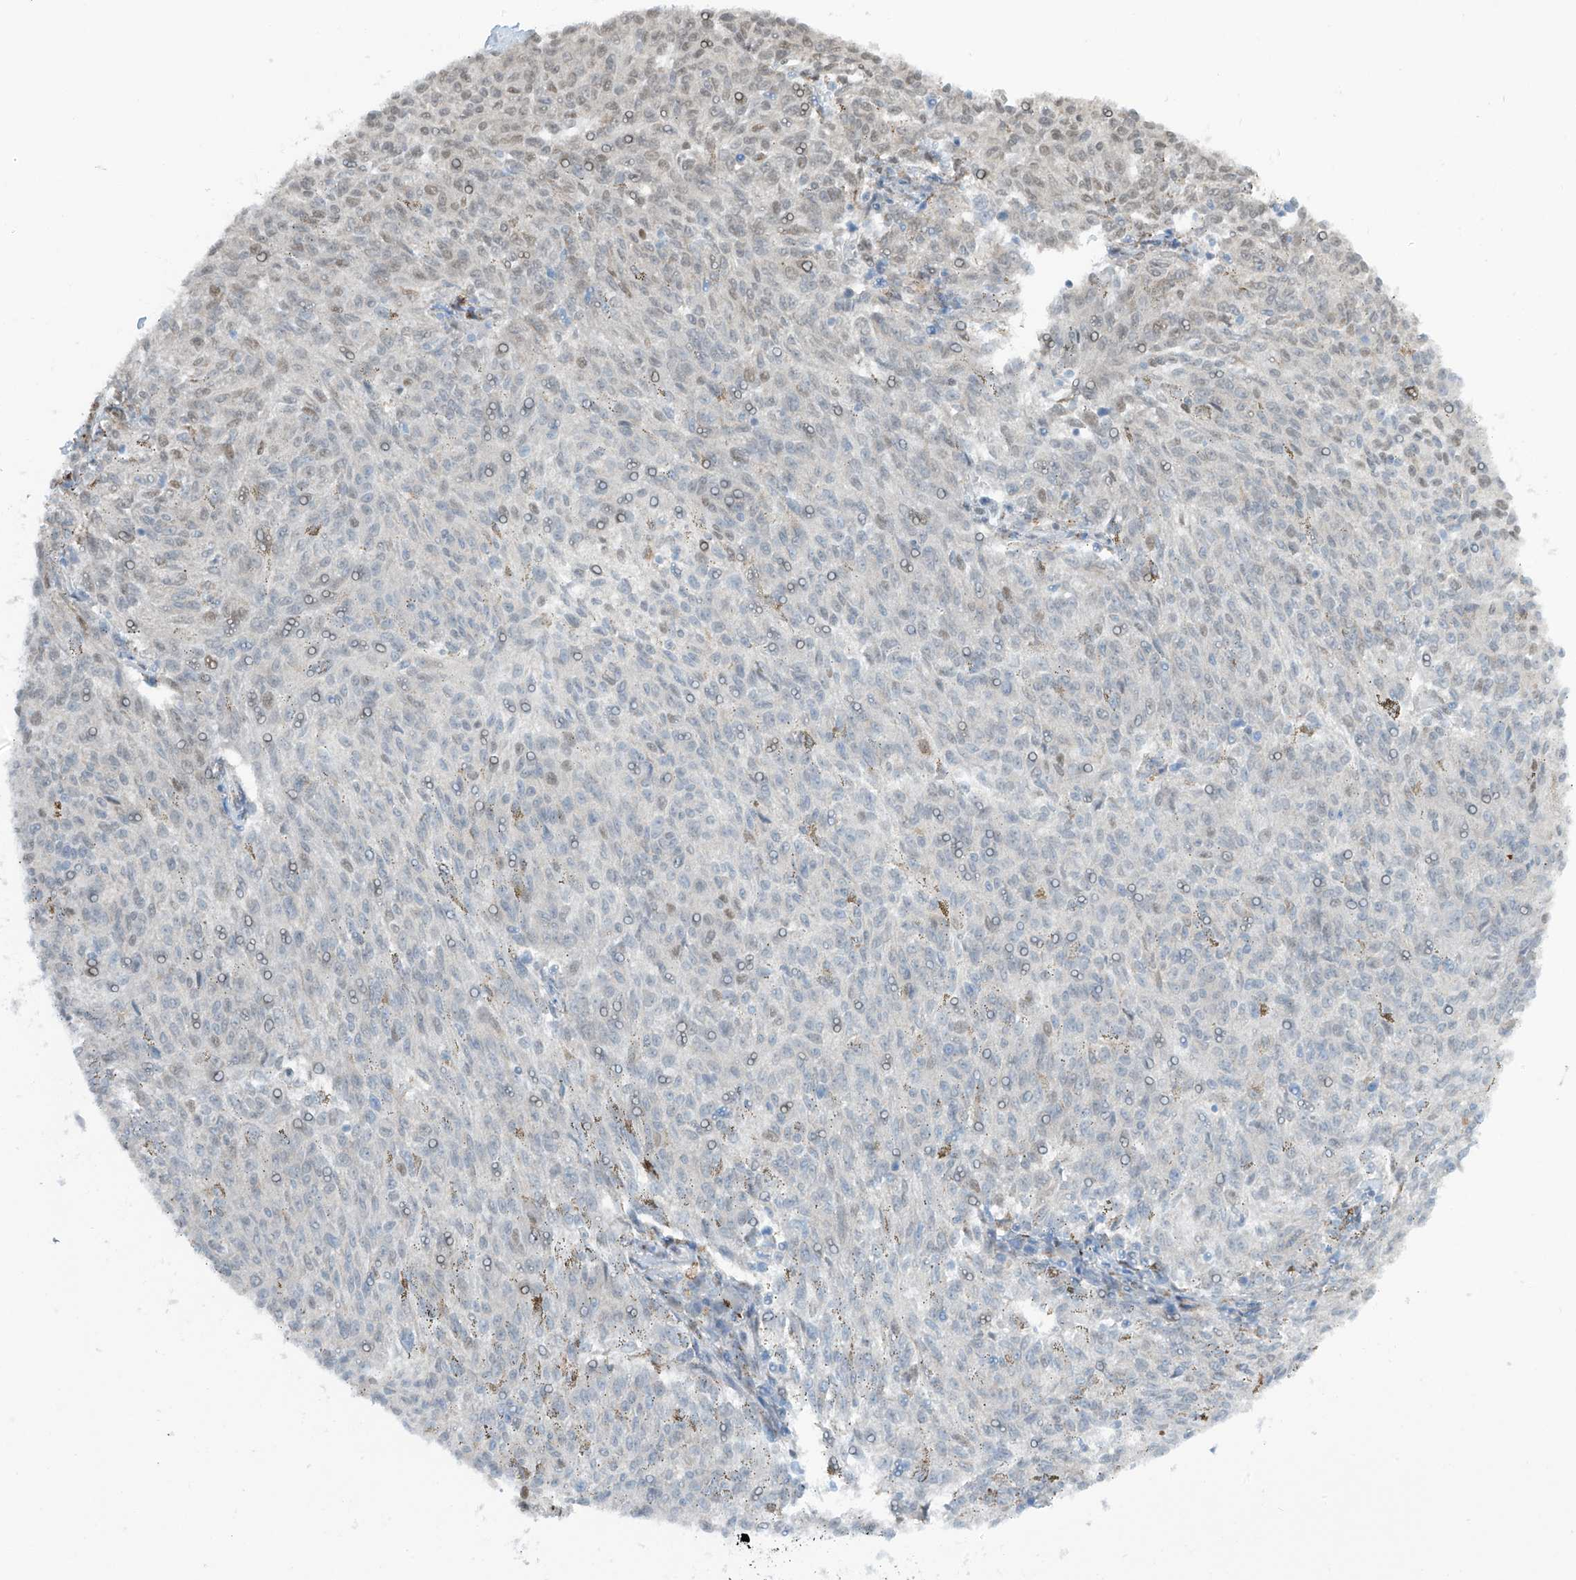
{"staining": {"intensity": "negative", "quantity": "none", "location": "none"}, "tissue": "melanoma", "cell_type": "Tumor cells", "image_type": "cancer", "snomed": [{"axis": "morphology", "description": "Malignant melanoma, NOS"}, {"axis": "topography", "description": "Skin"}], "caption": "Image shows no significant protein staining in tumor cells of malignant melanoma.", "gene": "PM20D2", "patient": {"sex": "female", "age": 72}}